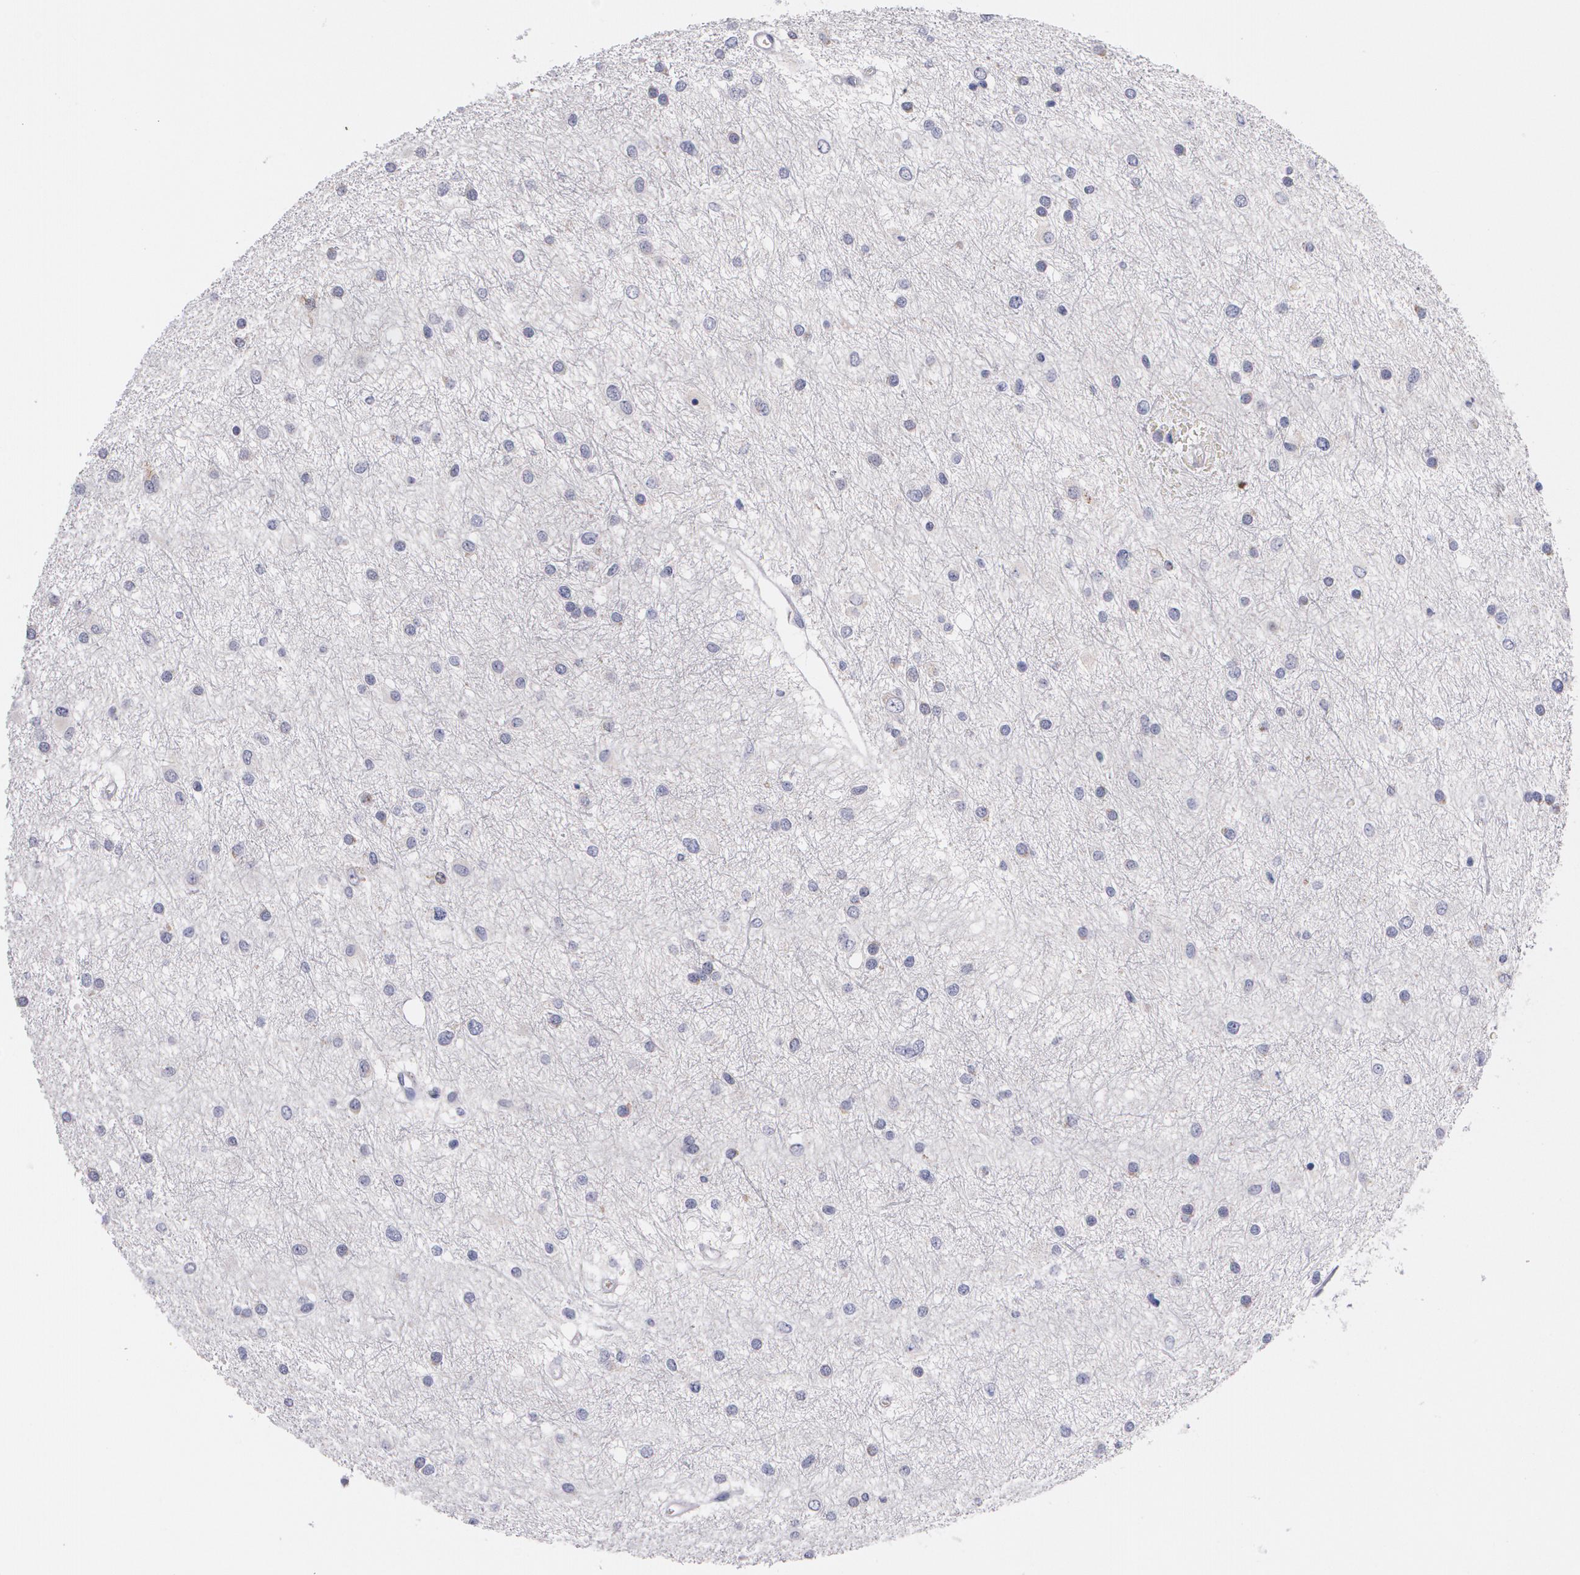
{"staining": {"intensity": "negative", "quantity": "none", "location": "none"}, "tissue": "glioma", "cell_type": "Tumor cells", "image_type": "cancer", "snomed": [{"axis": "morphology", "description": "Glioma, malignant, Low grade"}, {"axis": "topography", "description": "Brain"}], "caption": "A high-resolution photomicrograph shows immunohistochemistry (IHC) staining of malignant glioma (low-grade), which displays no significant positivity in tumor cells. Brightfield microscopy of immunohistochemistry stained with DAB (brown) and hematoxylin (blue), captured at high magnification.", "gene": "HMMR", "patient": {"sex": "female", "age": 36}}